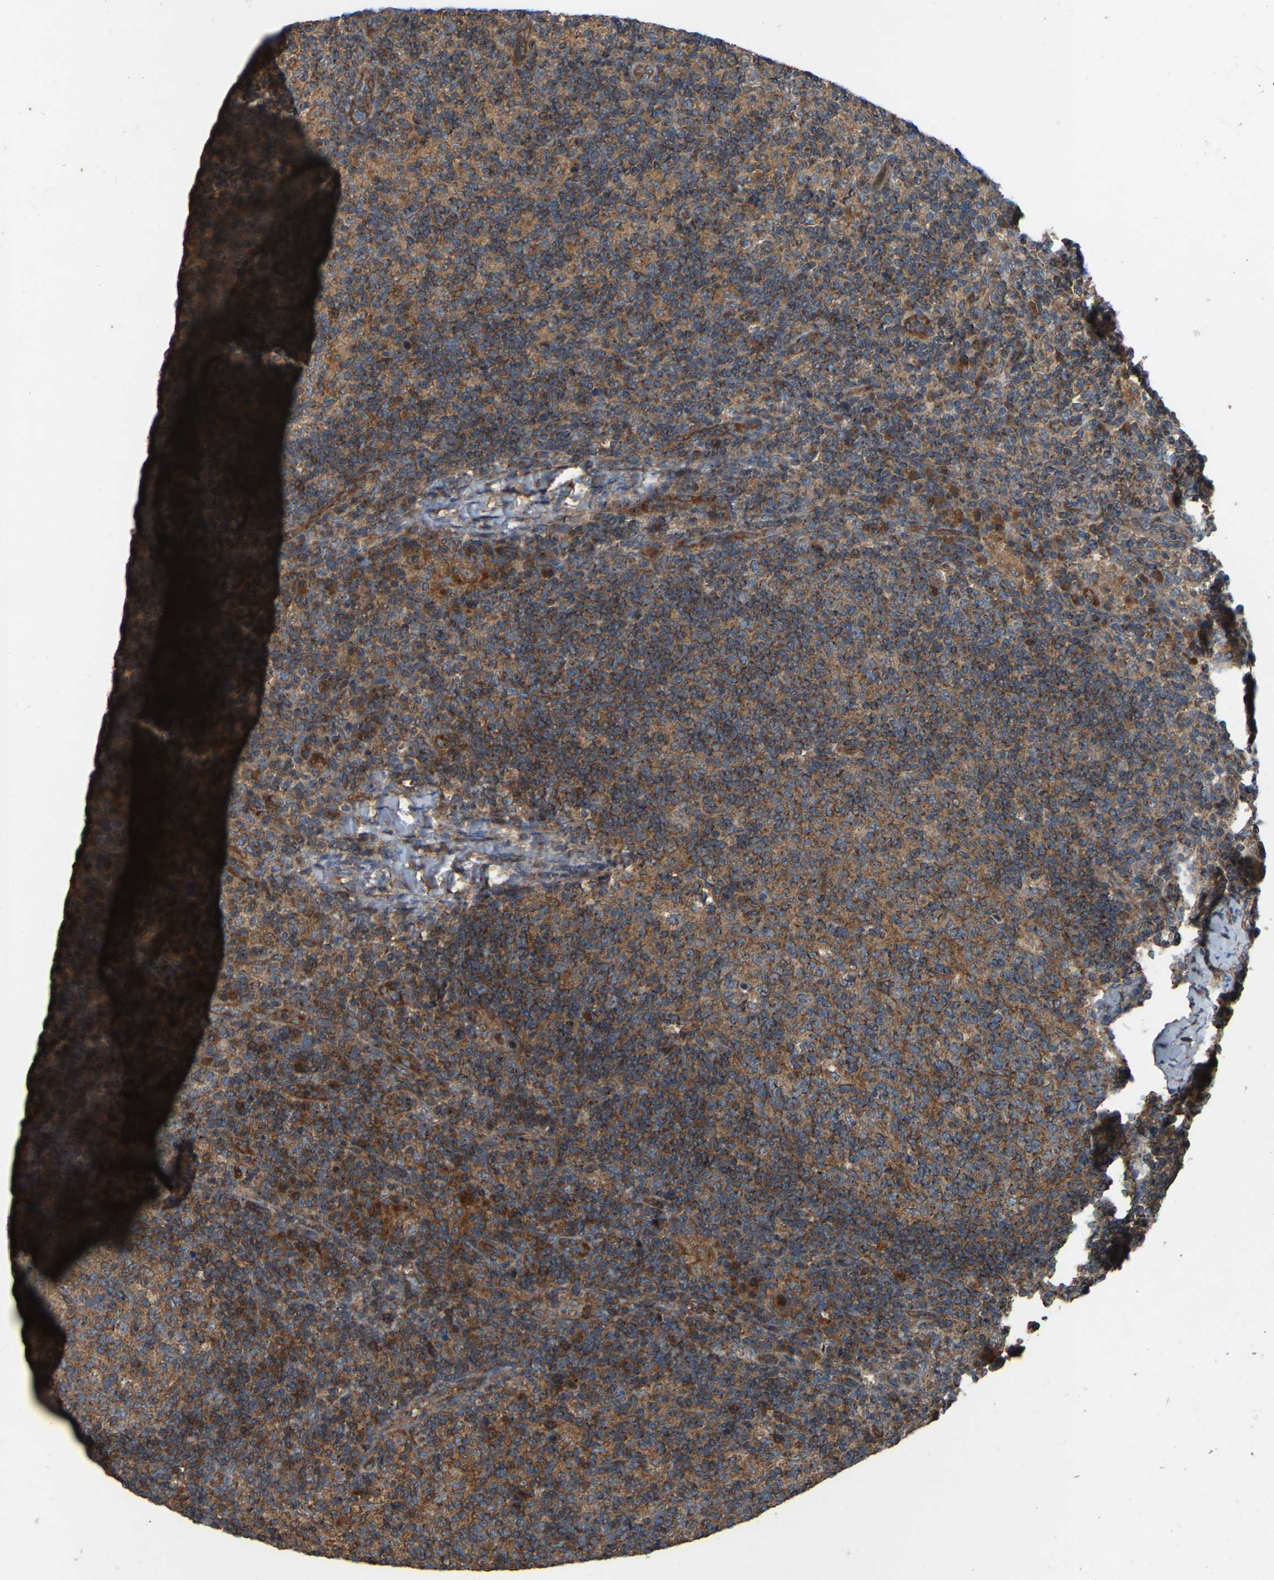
{"staining": {"intensity": "moderate", "quantity": ">75%", "location": "cytoplasmic/membranous"}, "tissue": "lymph node", "cell_type": "Germinal center cells", "image_type": "normal", "snomed": [{"axis": "morphology", "description": "Normal tissue, NOS"}, {"axis": "morphology", "description": "Inflammation, NOS"}, {"axis": "topography", "description": "Lymph node"}], "caption": "High-magnification brightfield microscopy of benign lymph node stained with DAB (3,3'-diaminobenzidine) (brown) and counterstained with hematoxylin (blue). germinal center cells exhibit moderate cytoplasmic/membranous staining is identified in approximately>75% of cells.", "gene": "SAMD9L", "patient": {"sex": "male", "age": 55}}